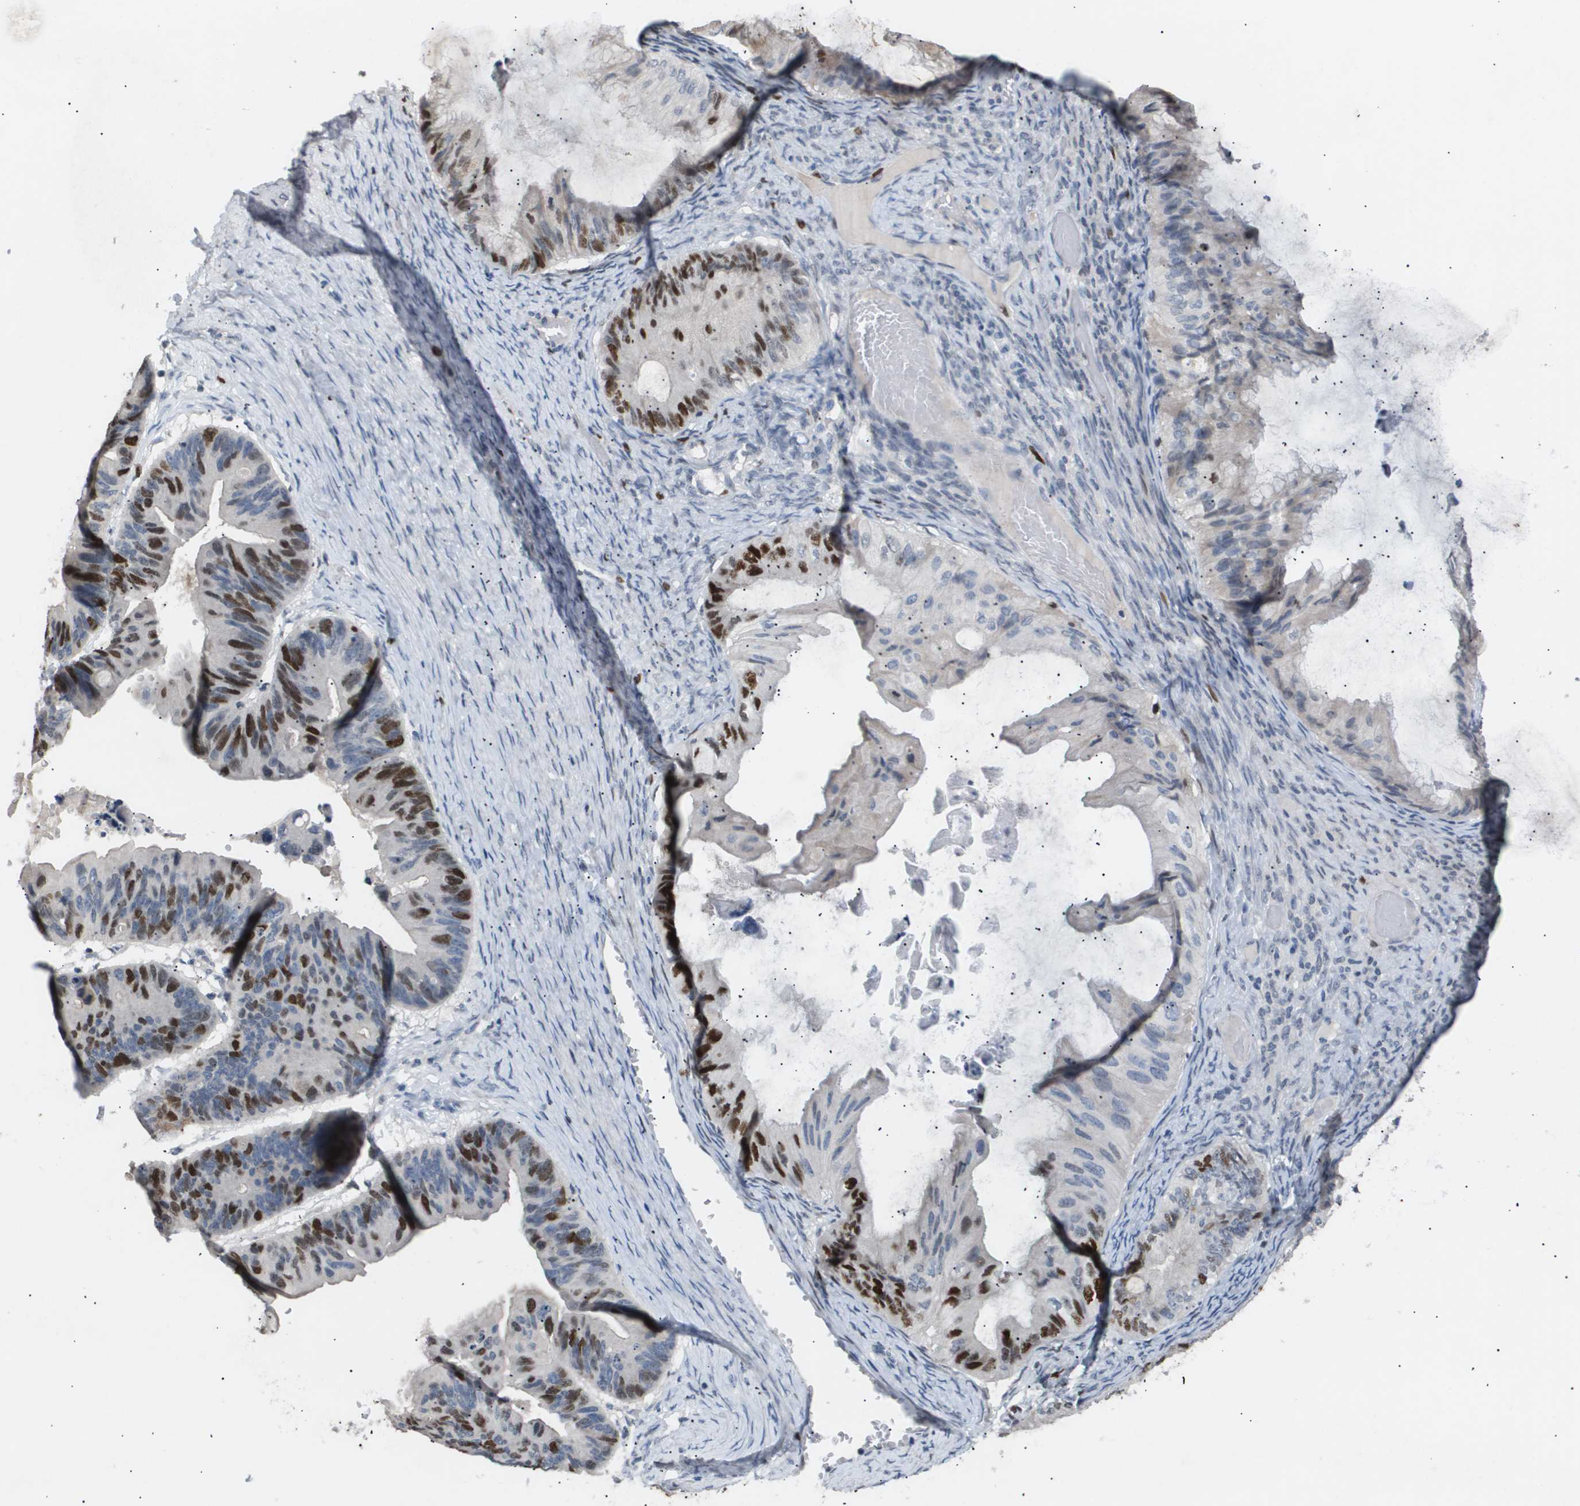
{"staining": {"intensity": "strong", "quantity": "25%-75%", "location": "nuclear"}, "tissue": "ovarian cancer", "cell_type": "Tumor cells", "image_type": "cancer", "snomed": [{"axis": "morphology", "description": "Cystadenocarcinoma, mucinous, NOS"}, {"axis": "topography", "description": "Ovary"}], "caption": "Ovarian cancer stained for a protein displays strong nuclear positivity in tumor cells.", "gene": "ANAPC2", "patient": {"sex": "female", "age": 61}}